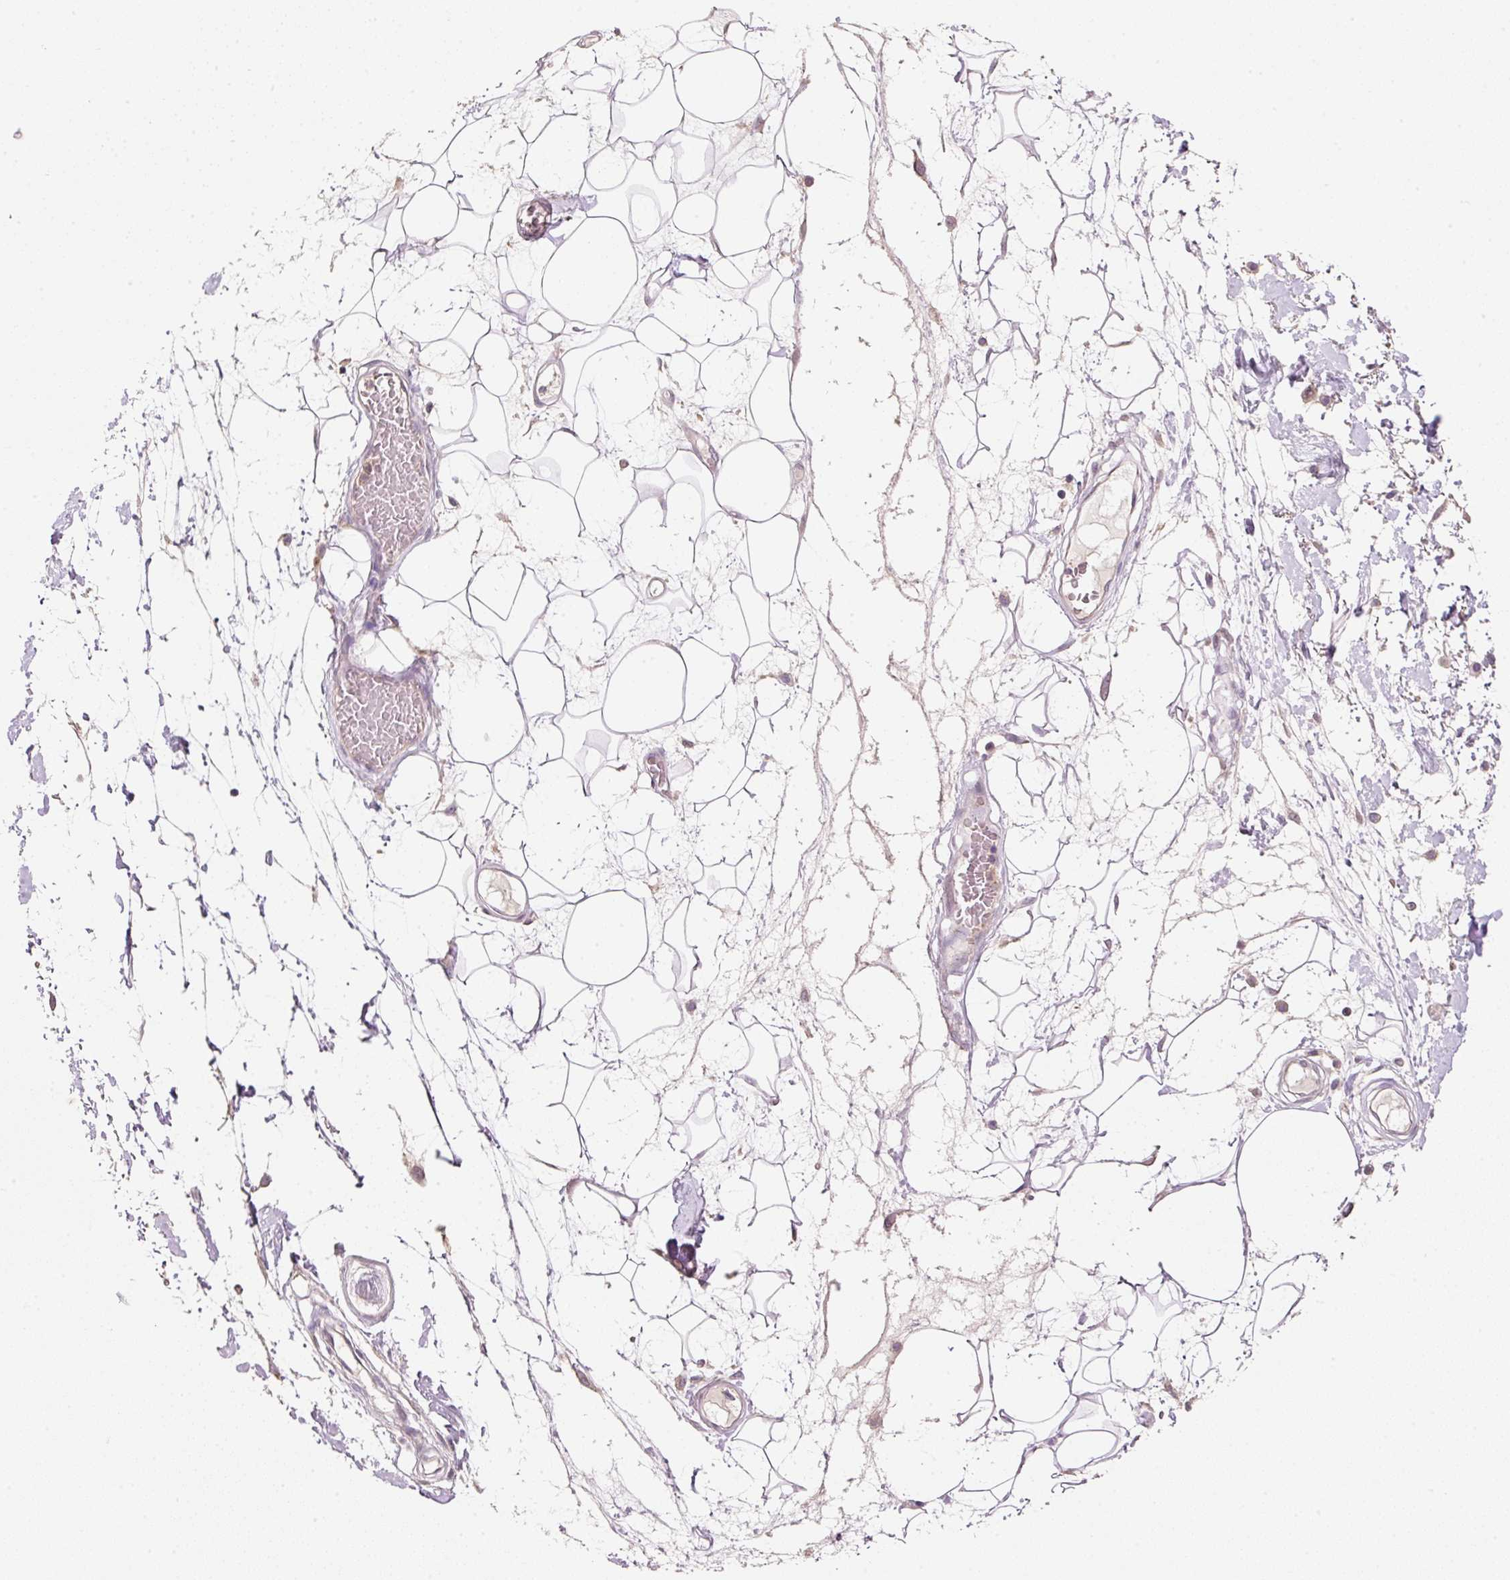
{"staining": {"intensity": "weak", "quantity": "<25%", "location": "cytoplasmic/membranous"}, "tissue": "adipose tissue", "cell_type": "Adipocytes", "image_type": "normal", "snomed": [{"axis": "morphology", "description": "Normal tissue, NOS"}, {"axis": "topography", "description": "Vulva"}, {"axis": "topography", "description": "Peripheral nerve tissue"}], "caption": "High power microscopy image of an IHC micrograph of benign adipose tissue, revealing no significant staining in adipocytes.", "gene": "TIRAP", "patient": {"sex": "female", "age": 68}}